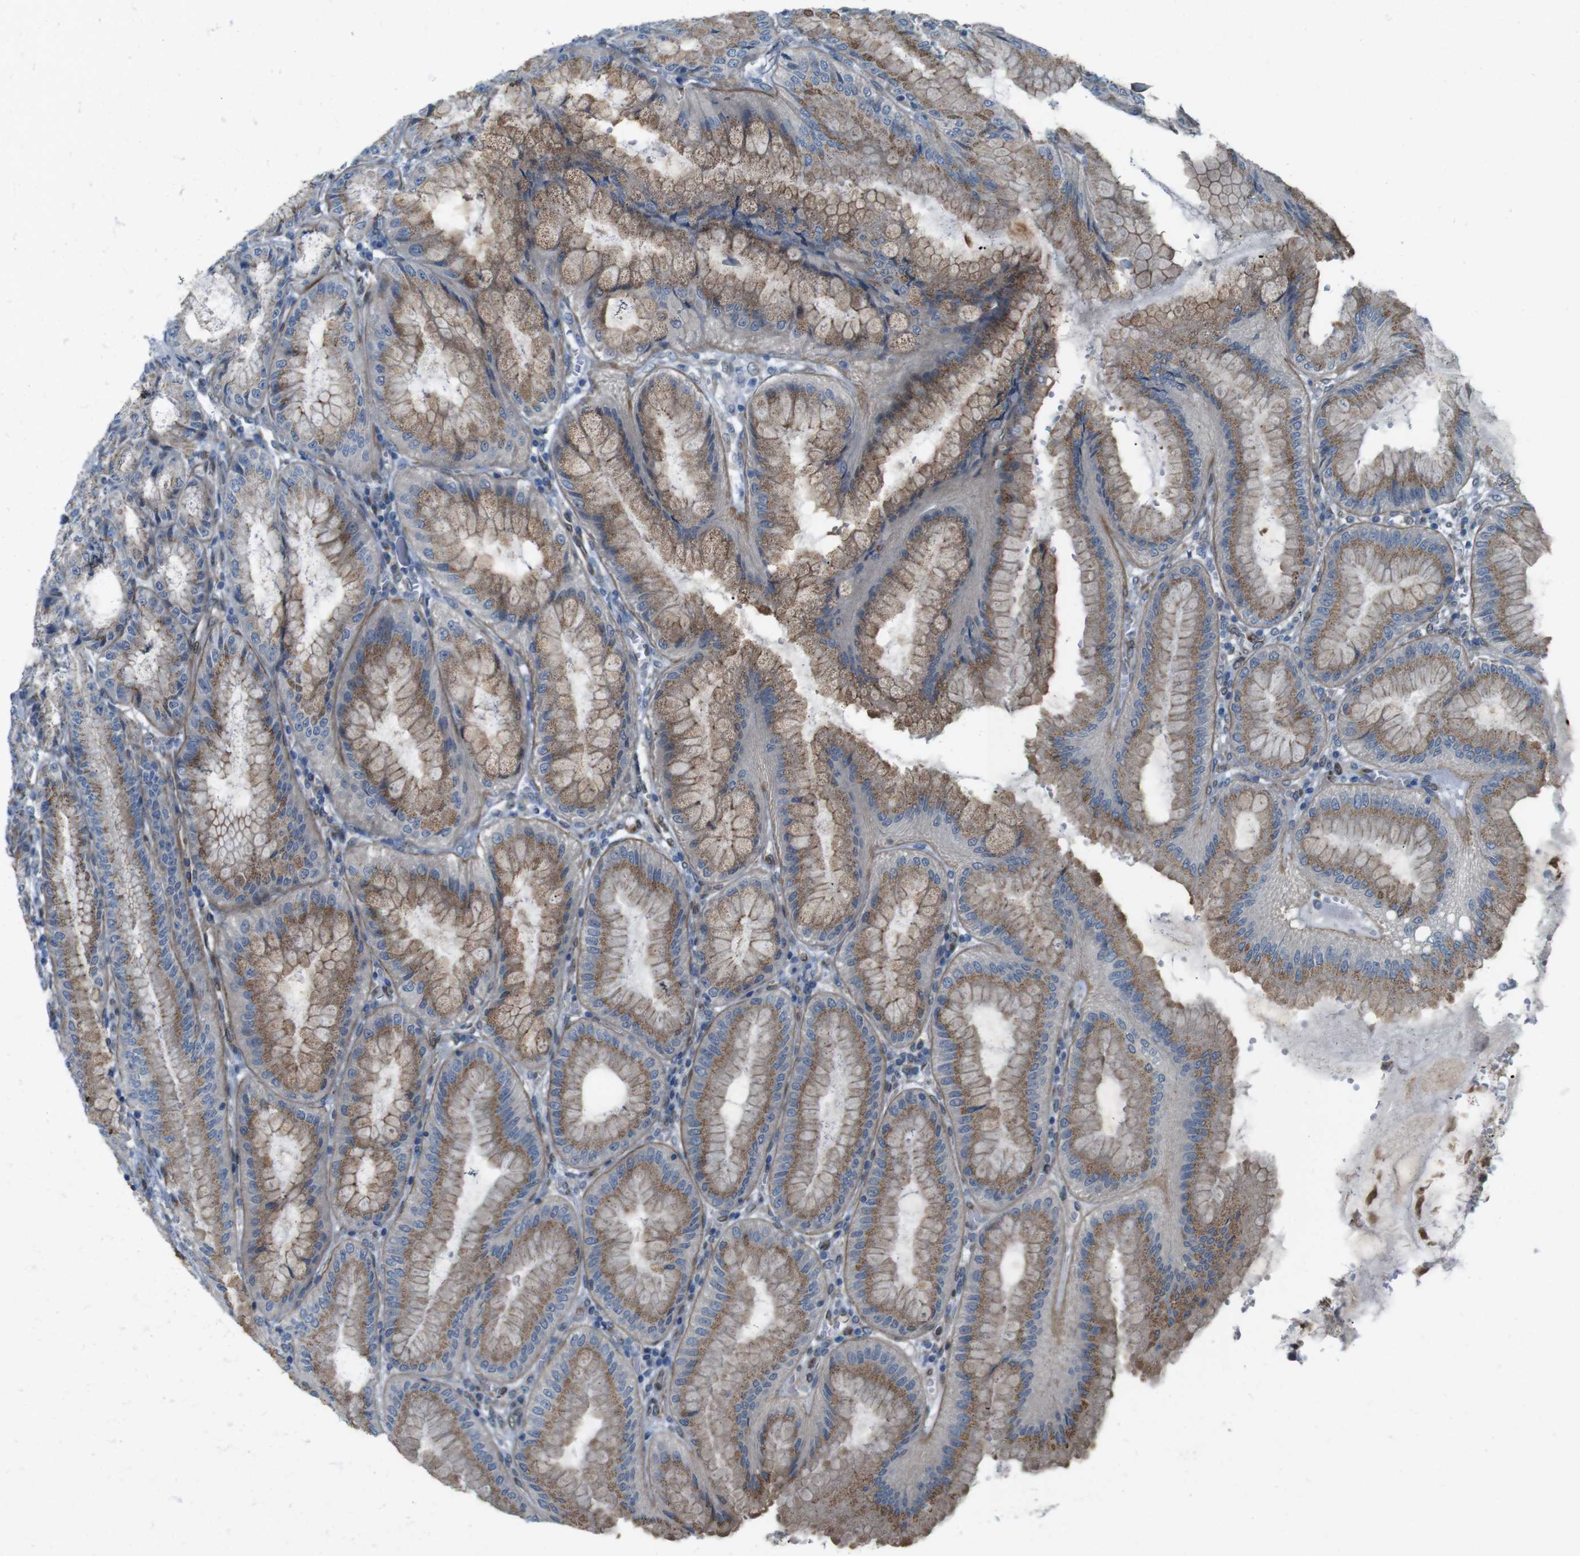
{"staining": {"intensity": "moderate", "quantity": ">75%", "location": "cytoplasmic/membranous"}, "tissue": "stomach", "cell_type": "Glandular cells", "image_type": "normal", "snomed": [{"axis": "morphology", "description": "Normal tissue, NOS"}, {"axis": "topography", "description": "Stomach, lower"}], "caption": "IHC of normal human stomach exhibits medium levels of moderate cytoplasmic/membranous positivity in approximately >75% of glandular cells.", "gene": "SKI", "patient": {"sex": "male", "age": 71}}